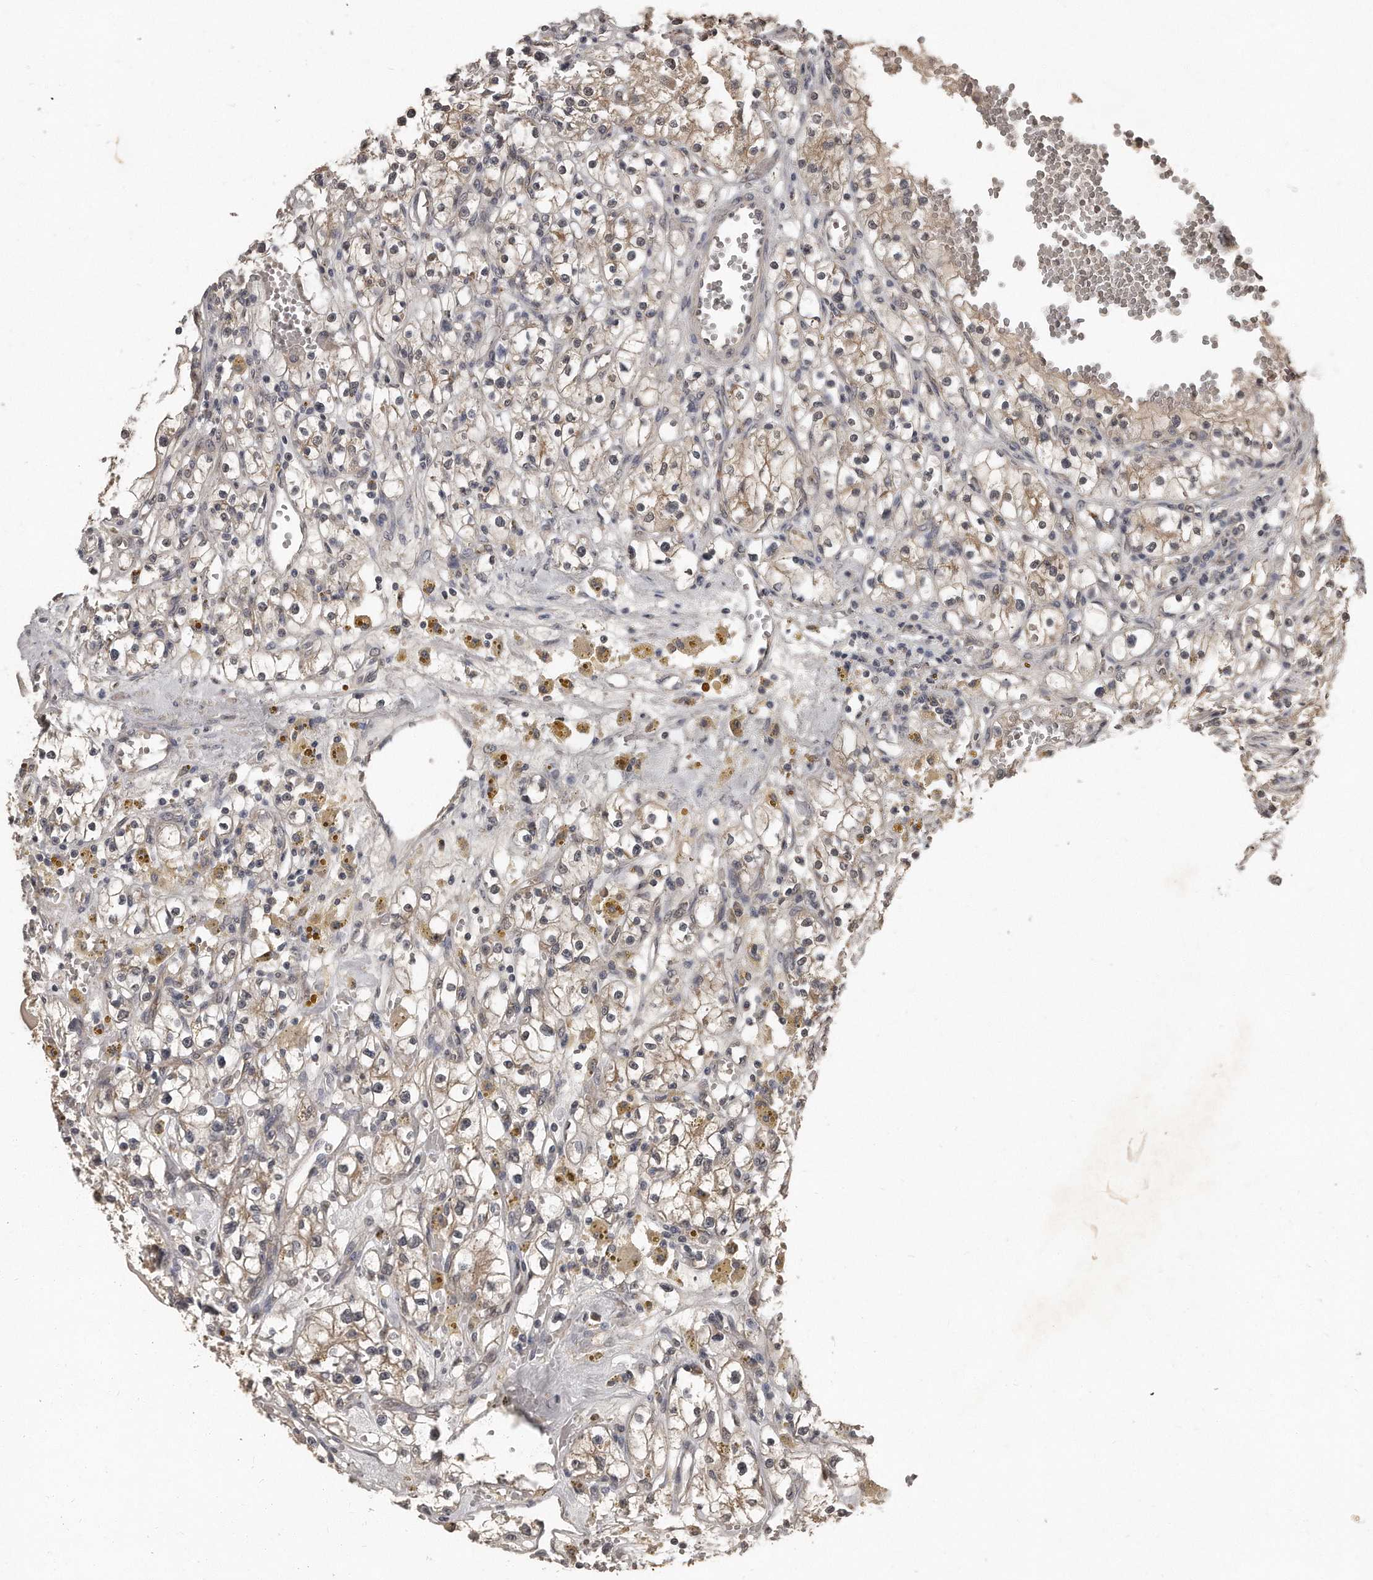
{"staining": {"intensity": "weak", "quantity": "25%-75%", "location": "cytoplasmic/membranous"}, "tissue": "renal cancer", "cell_type": "Tumor cells", "image_type": "cancer", "snomed": [{"axis": "morphology", "description": "Adenocarcinoma, NOS"}, {"axis": "topography", "description": "Kidney"}], "caption": "Immunohistochemical staining of human renal cancer (adenocarcinoma) exhibits low levels of weak cytoplasmic/membranous protein staining in about 25%-75% of tumor cells.", "gene": "GRB10", "patient": {"sex": "male", "age": 56}}